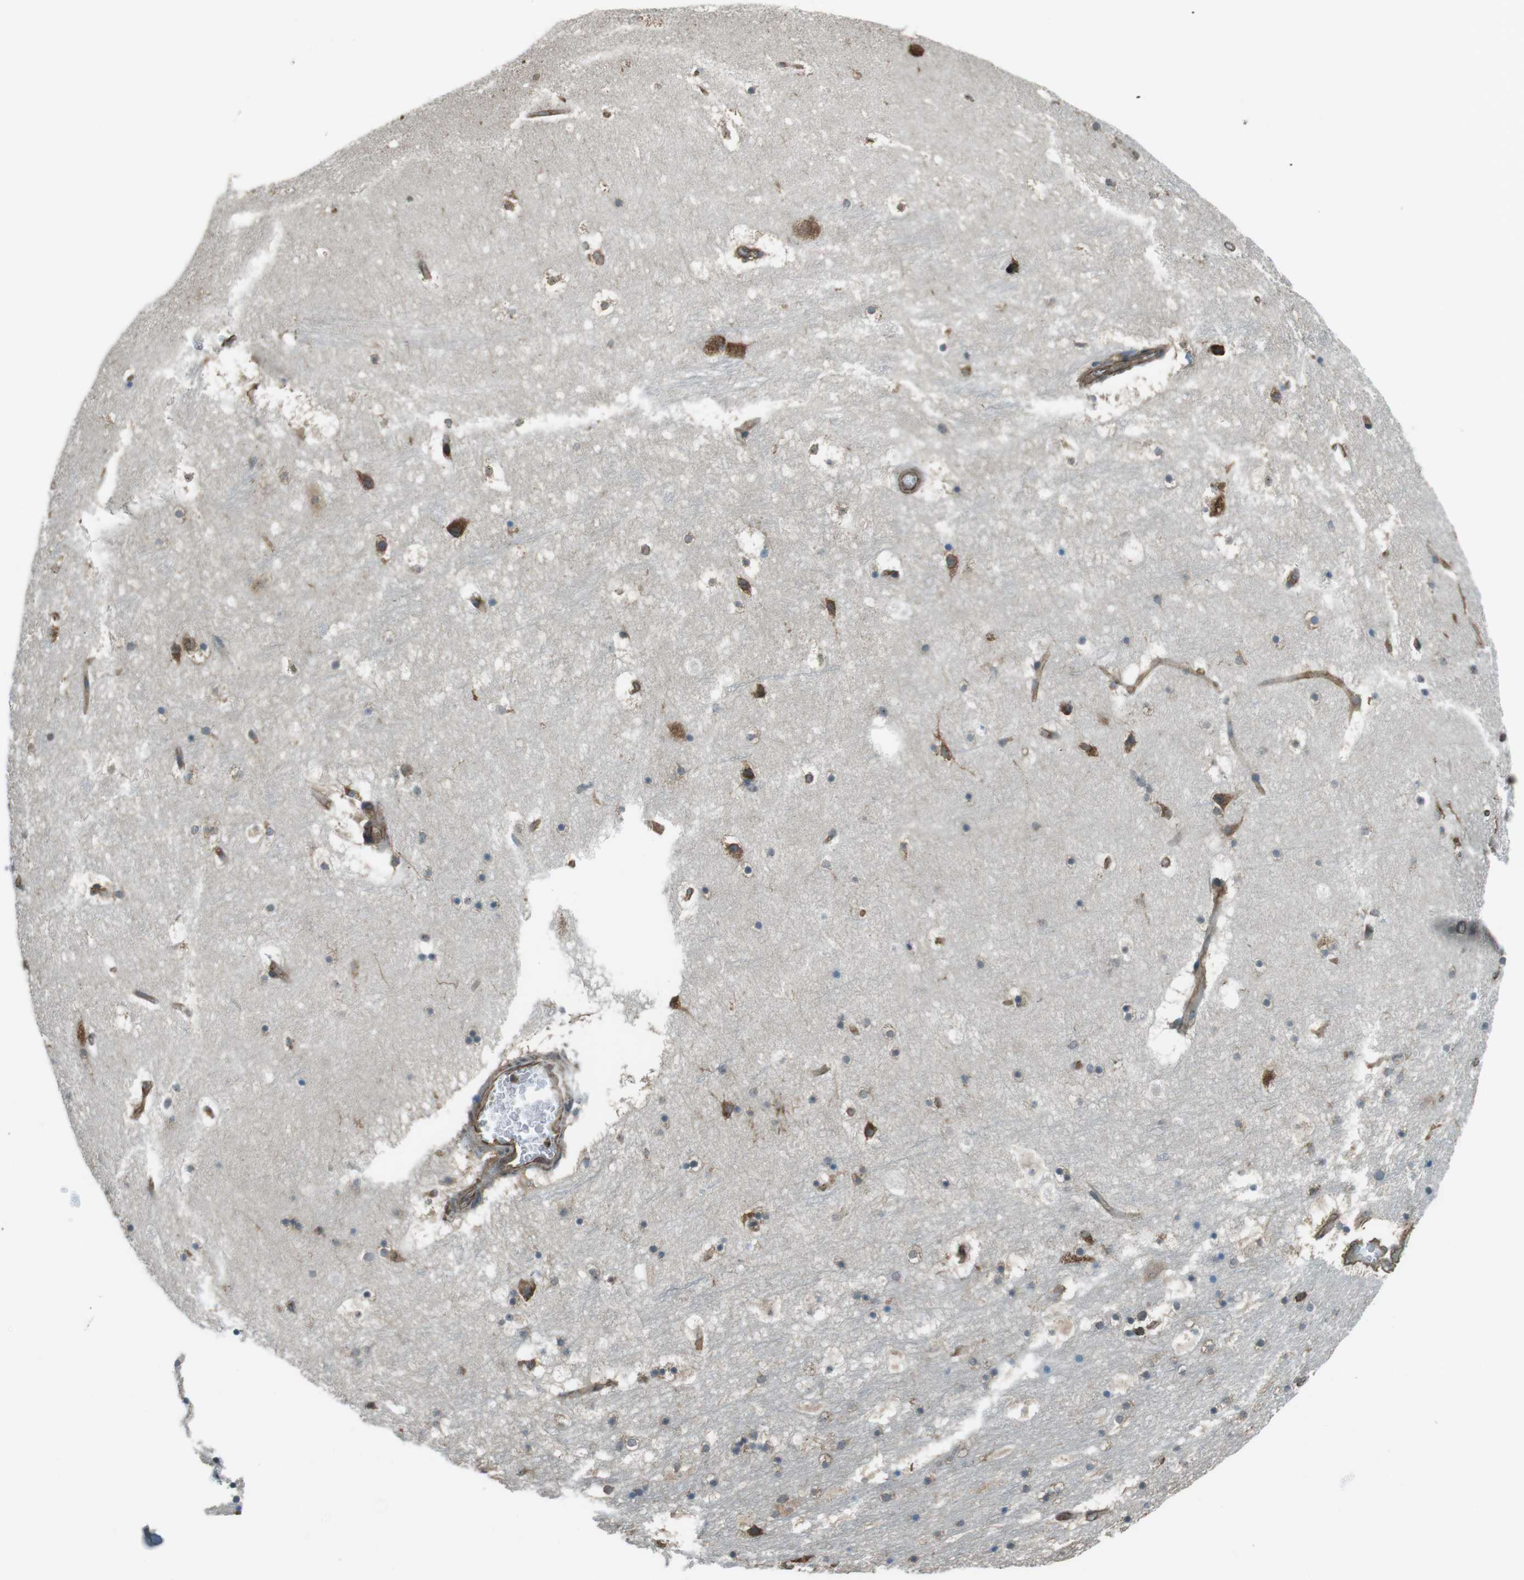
{"staining": {"intensity": "moderate", "quantity": "<25%", "location": "cytoplasmic/membranous"}, "tissue": "hippocampus", "cell_type": "Glial cells", "image_type": "normal", "snomed": [{"axis": "morphology", "description": "Normal tissue, NOS"}, {"axis": "topography", "description": "Hippocampus"}], "caption": "An IHC photomicrograph of benign tissue is shown. Protein staining in brown highlights moderate cytoplasmic/membranous positivity in hippocampus within glial cells.", "gene": "PA2G4", "patient": {"sex": "male", "age": 45}}